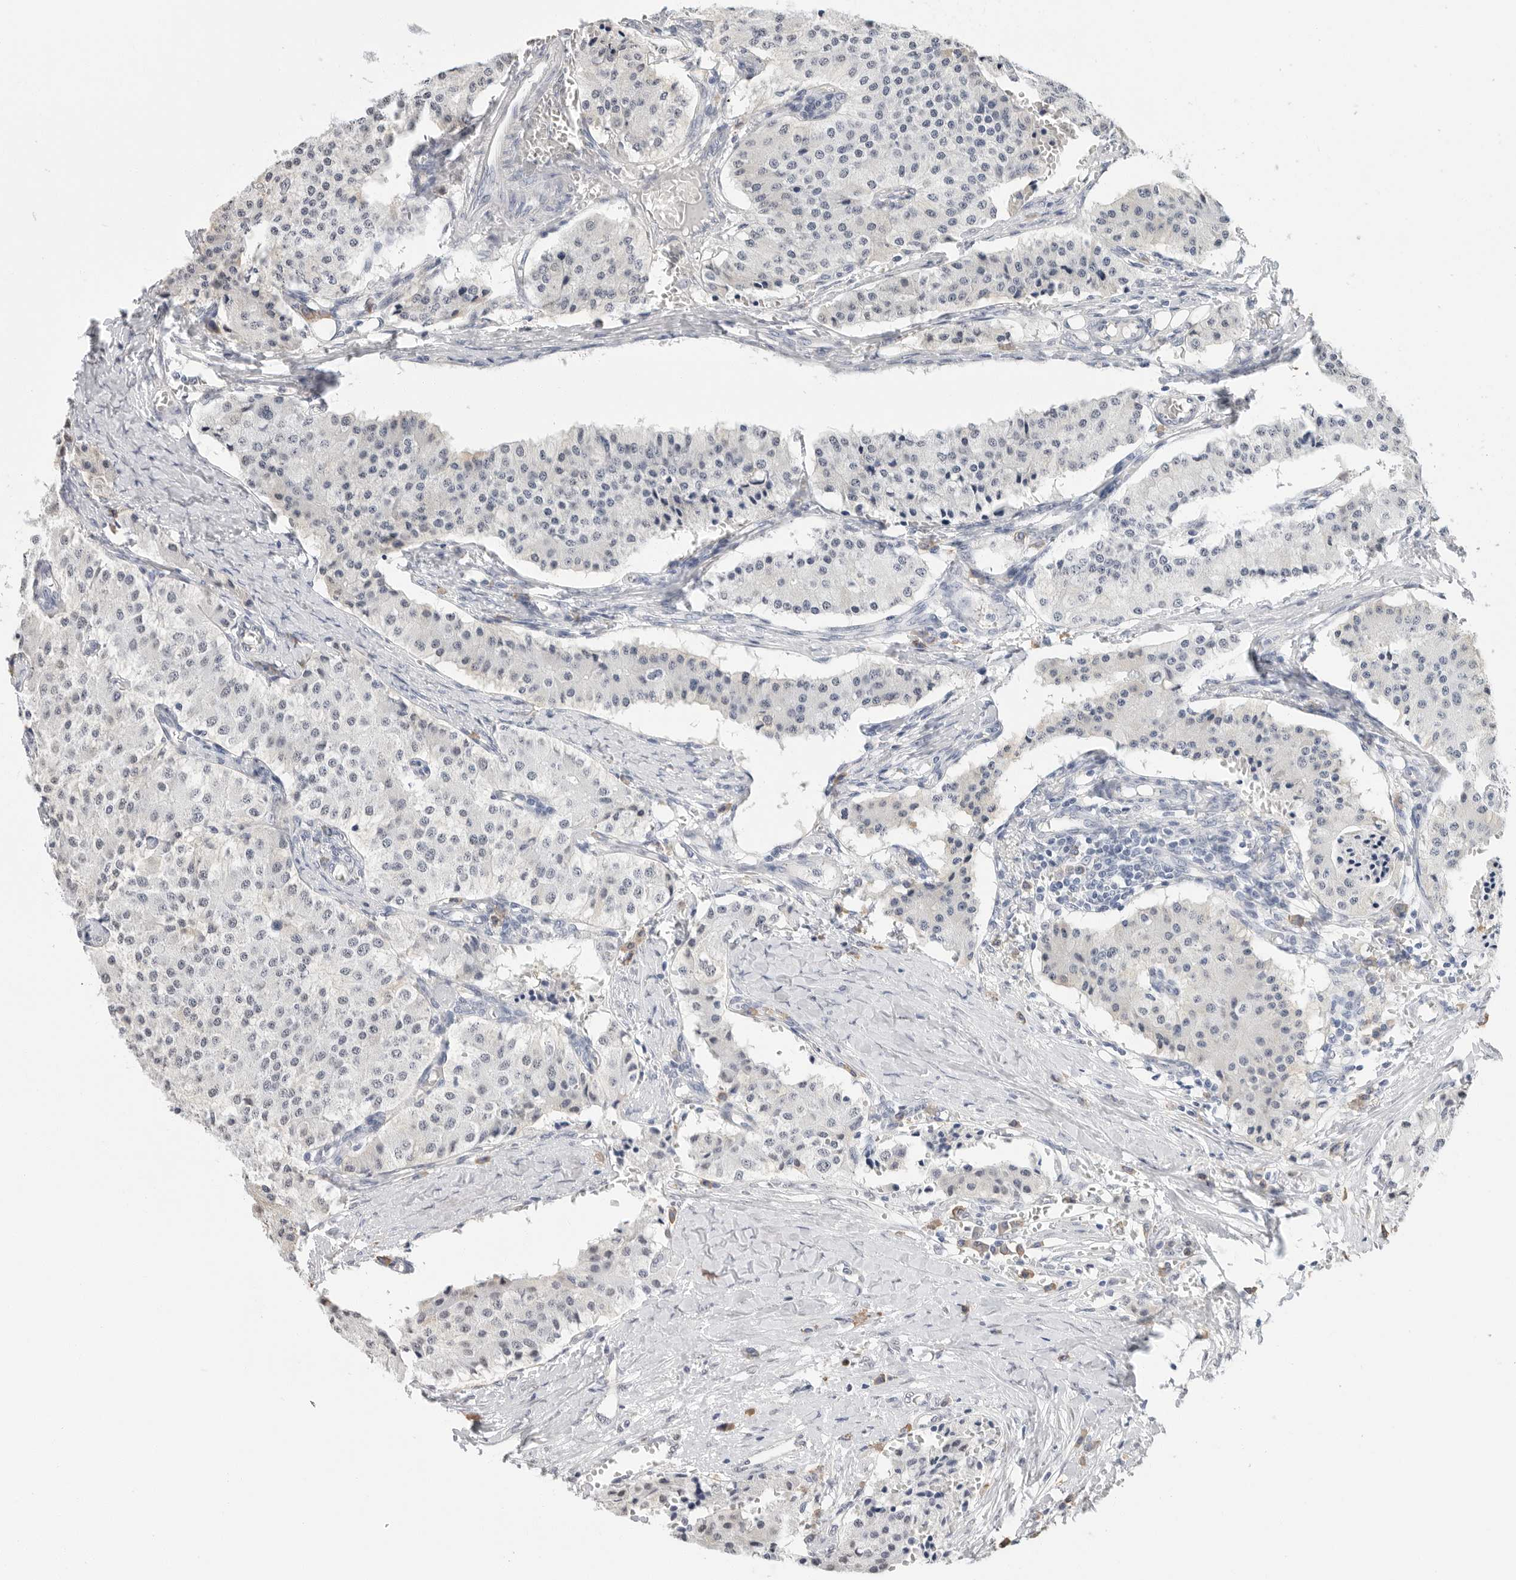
{"staining": {"intensity": "weak", "quantity": "<25%", "location": "nuclear"}, "tissue": "carcinoid", "cell_type": "Tumor cells", "image_type": "cancer", "snomed": [{"axis": "morphology", "description": "Carcinoid, malignant, NOS"}, {"axis": "topography", "description": "Colon"}], "caption": "Micrograph shows no significant protein expression in tumor cells of malignant carcinoid. (Brightfield microscopy of DAB (3,3'-diaminobenzidine) immunohistochemistry at high magnification).", "gene": "ARHGEF10", "patient": {"sex": "female", "age": 52}}